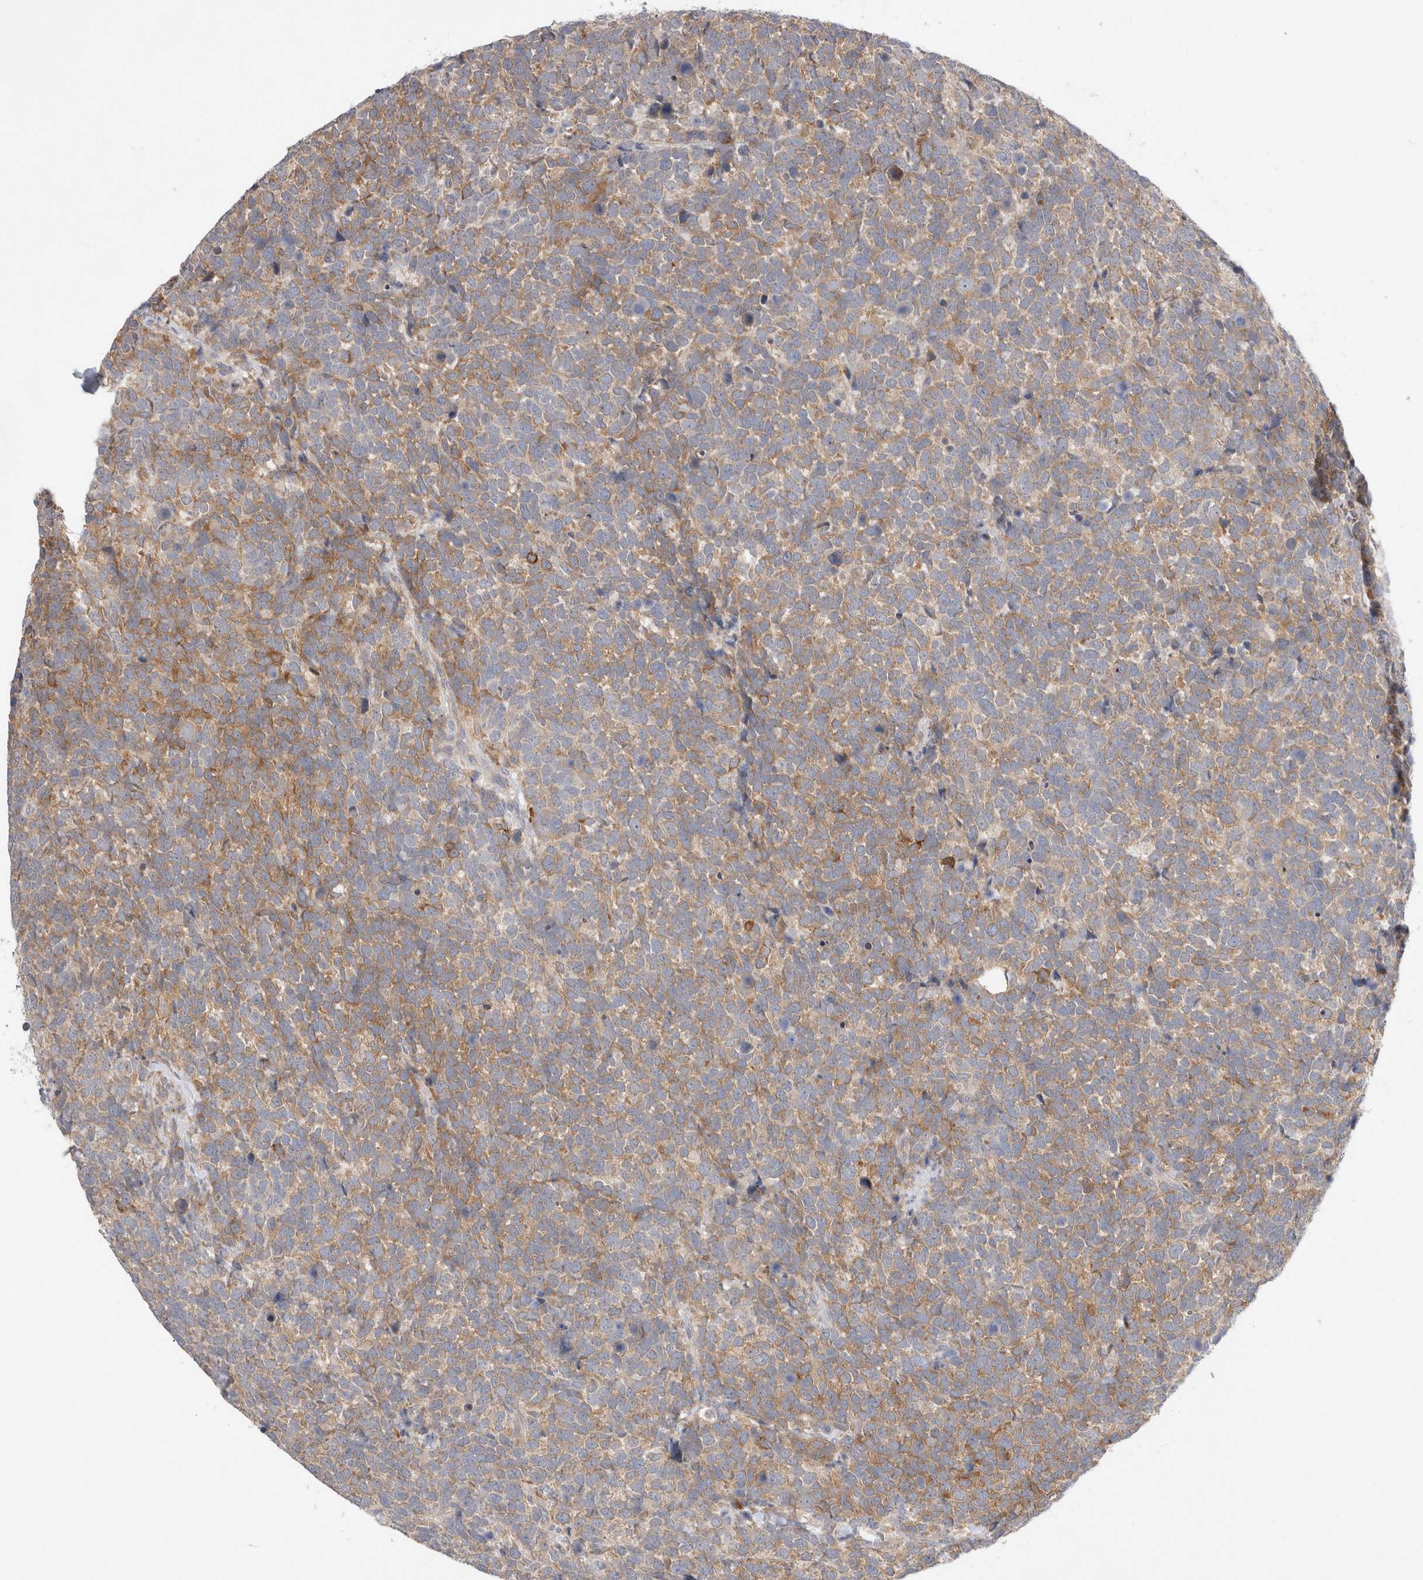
{"staining": {"intensity": "weak", "quantity": "25%-75%", "location": "cytoplasmic/membranous"}, "tissue": "urothelial cancer", "cell_type": "Tumor cells", "image_type": "cancer", "snomed": [{"axis": "morphology", "description": "Urothelial carcinoma, High grade"}, {"axis": "topography", "description": "Urinary bladder"}], "caption": "Immunohistochemistry (IHC) (DAB (3,3'-diaminobenzidine)) staining of urothelial cancer shows weak cytoplasmic/membranous protein staining in approximately 25%-75% of tumor cells. The protein of interest is shown in brown color, while the nuclei are stained blue.", "gene": "NEDD4L", "patient": {"sex": "female", "age": 82}}